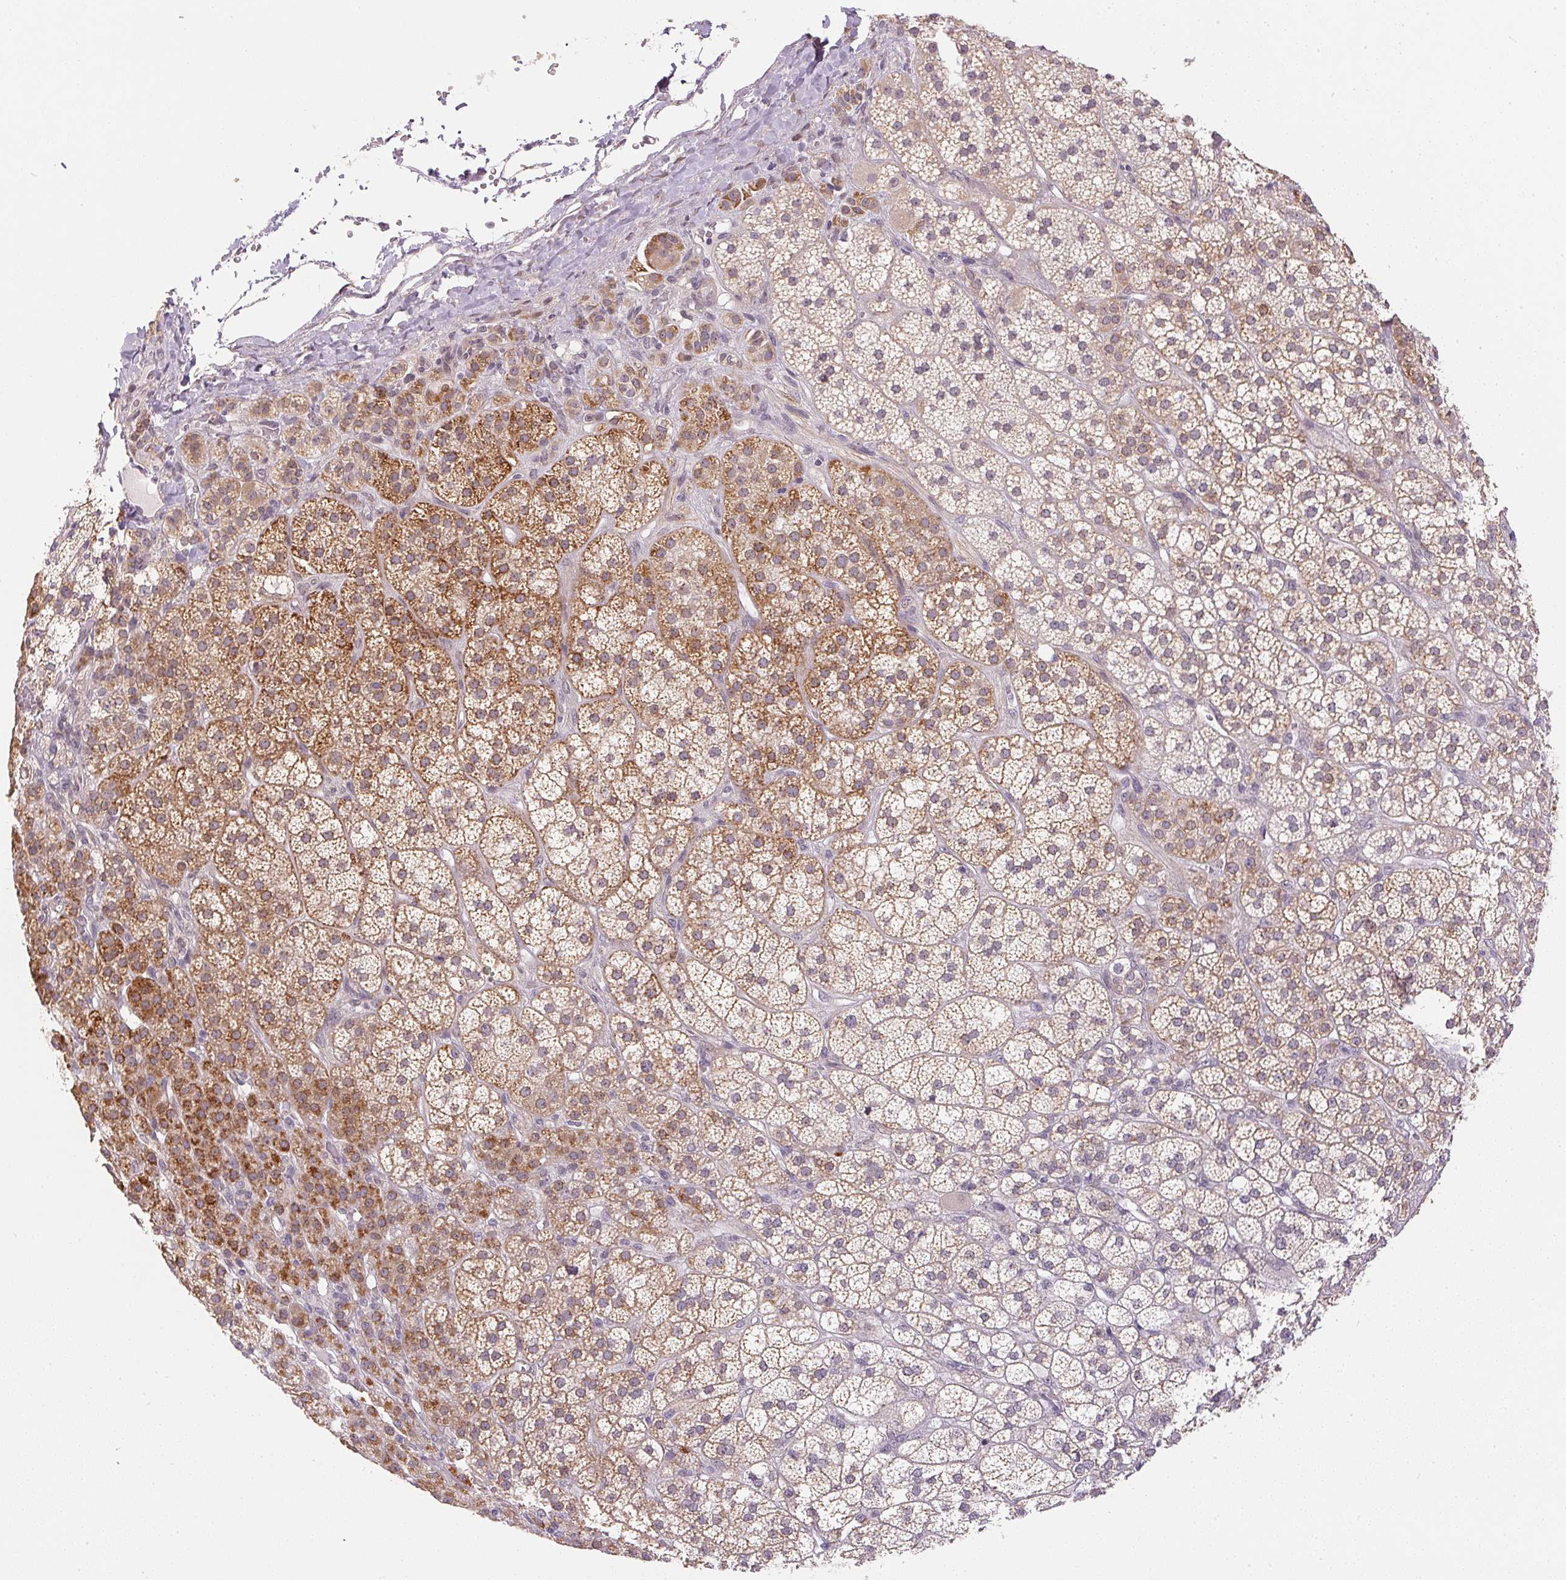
{"staining": {"intensity": "moderate", "quantity": ">75%", "location": "cytoplasmic/membranous"}, "tissue": "adrenal gland", "cell_type": "Glandular cells", "image_type": "normal", "snomed": [{"axis": "morphology", "description": "Normal tissue, NOS"}, {"axis": "topography", "description": "Adrenal gland"}], "caption": "A photomicrograph of human adrenal gland stained for a protein shows moderate cytoplasmic/membranous brown staining in glandular cells. The protein is shown in brown color, while the nuclei are stained blue.", "gene": "TTC23L", "patient": {"sex": "female", "age": 60}}